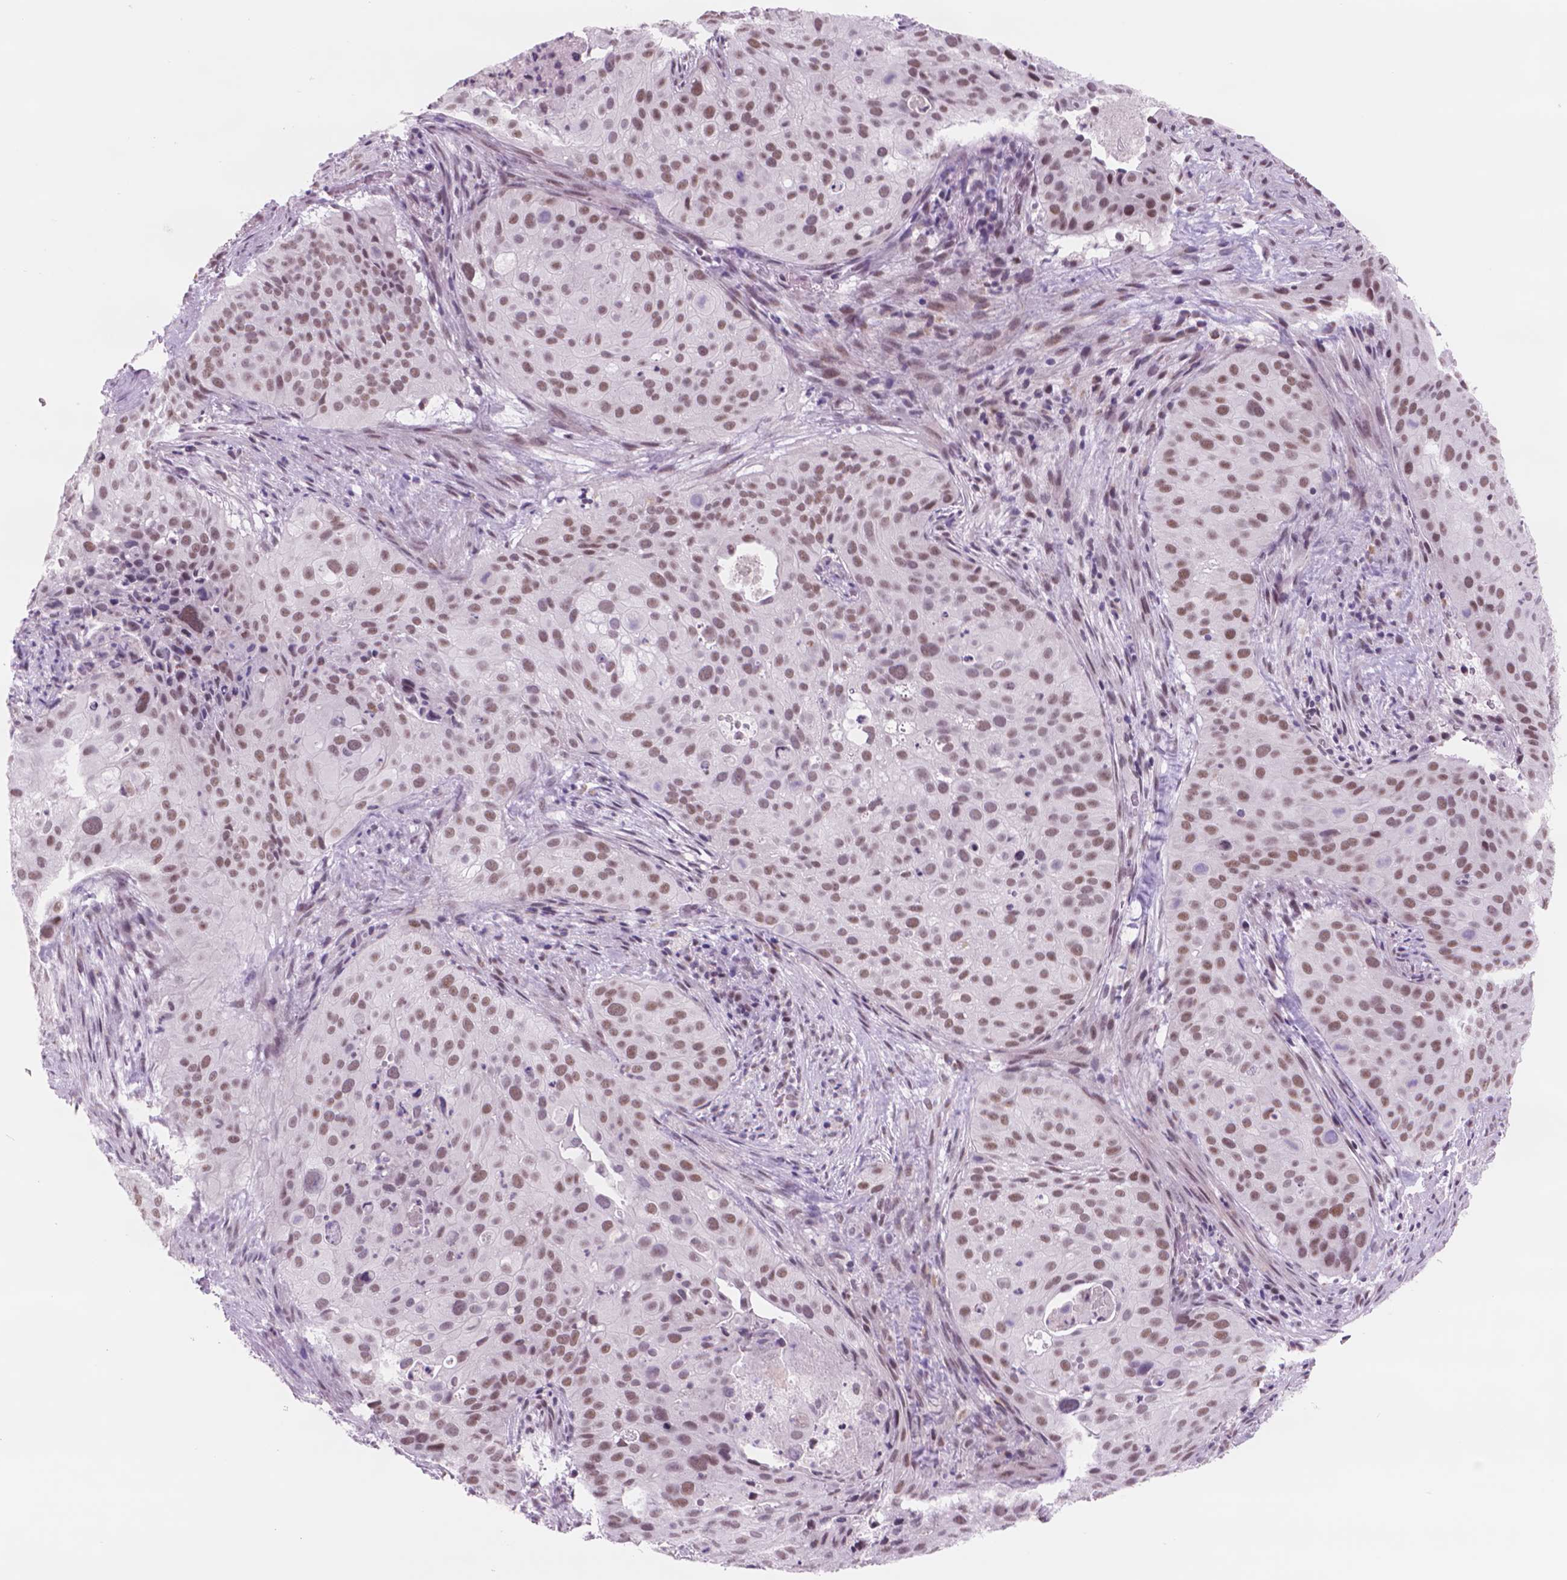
{"staining": {"intensity": "moderate", "quantity": ">75%", "location": "nuclear"}, "tissue": "cervical cancer", "cell_type": "Tumor cells", "image_type": "cancer", "snomed": [{"axis": "morphology", "description": "Squamous cell carcinoma, NOS"}, {"axis": "topography", "description": "Cervix"}], "caption": "Human cervical squamous cell carcinoma stained for a protein (brown) exhibits moderate nuclear positive positivity in approximately >75% of tumor cells.", "gene": "POLR3D", "patient": {"sex": "female", "age": 38}}